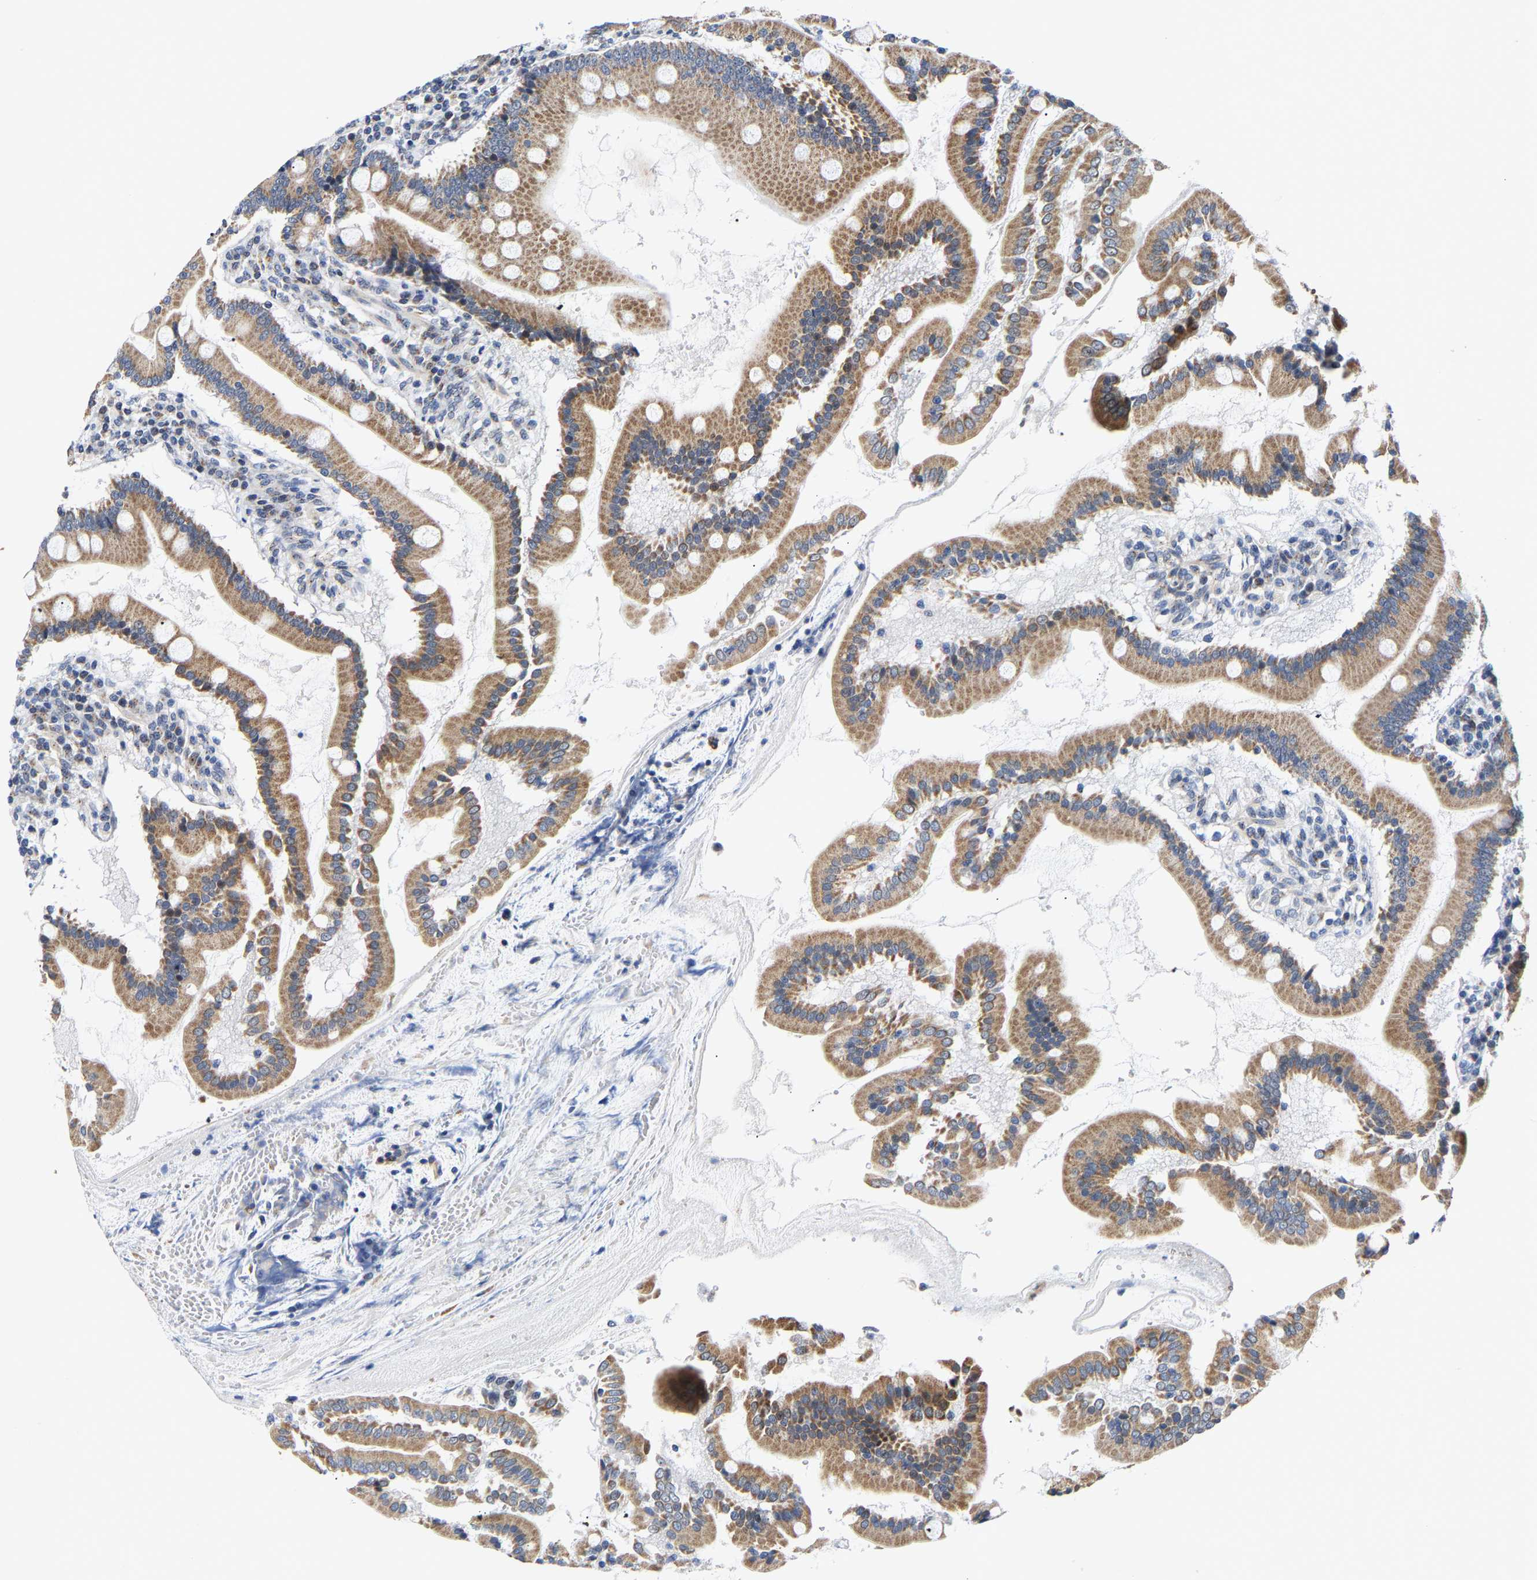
{"staining": {"intensity": "moderate", "quantity": ">75%", "location": "cytoplasmic/membranous"}, "tissue": "duodenum", "cell_type": "Glandular cells", "image_type": "normal", "snomed": [{"axis": "morphology", "description": "Normal tissue, NOS"}, {"axis": "topography", "description": "Duodenum"}], "caption": "Approximately >75% of glandular cells in normal human duodenum show moderate cytoplasmic/membranous protein expression as visualized by brown immunohistochemical staining.", "gene": "PCNT", "patient": {"sex": "male", "age": 50}}